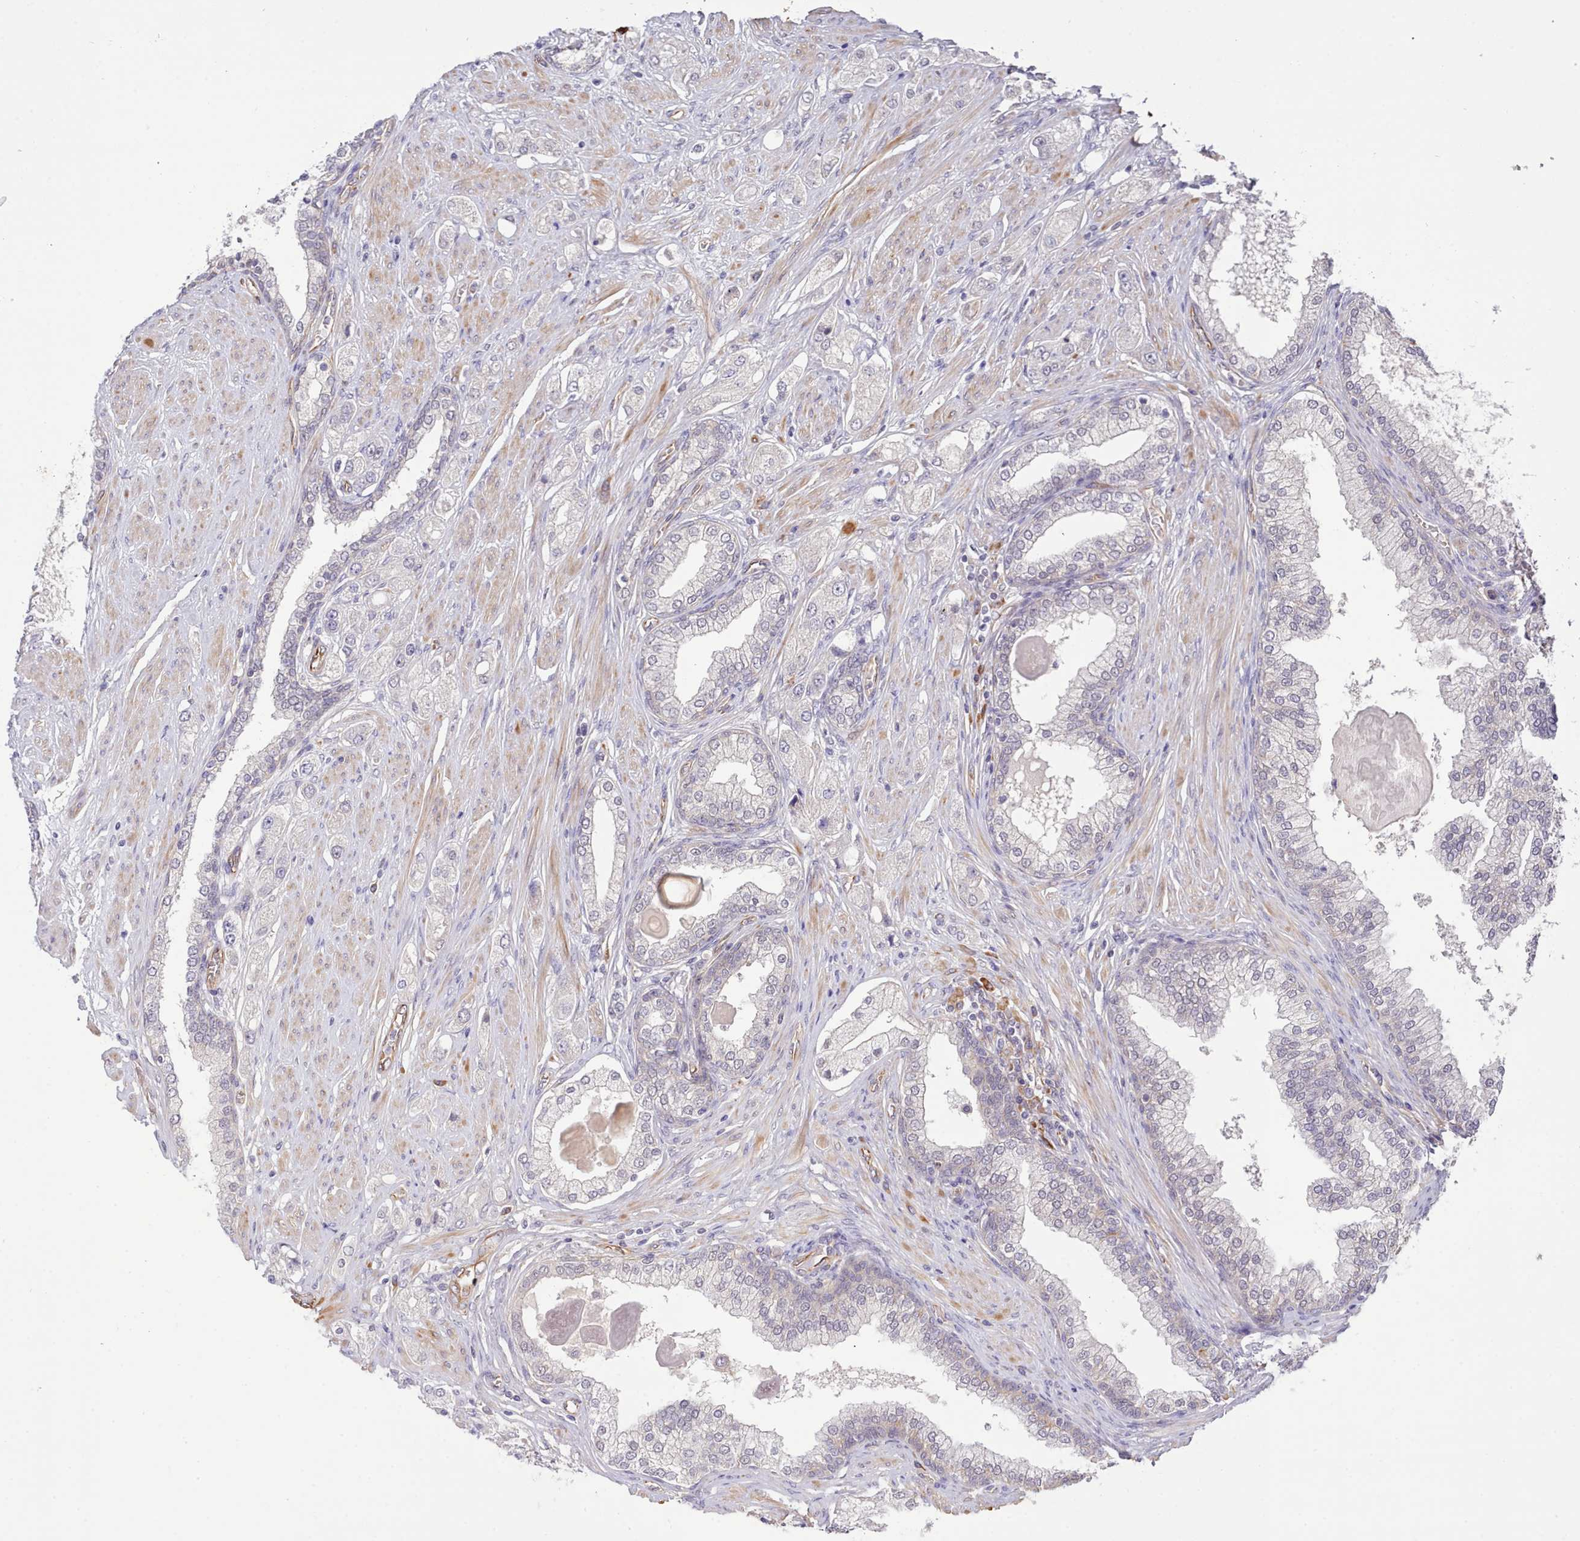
{"staining": {"intensity": "negative", "quantity": "none", "location": "none"}, "tissue": "prostate cancer", "cell_type": "Tumor cells", "image_type": "cancer", "snomed": [{"axis": "morphology", "description": "Adenocarcinoma, High grade"}, {"axis": "topography", "description": "Prostate"}], "caption": "The photomicrograph exhibits no staining of tumor cells in prostate cancer (adenocarcinoma (high-grade)).", "gene": "ZC3H13", "patient": {"sex": "male", "age": 68}}